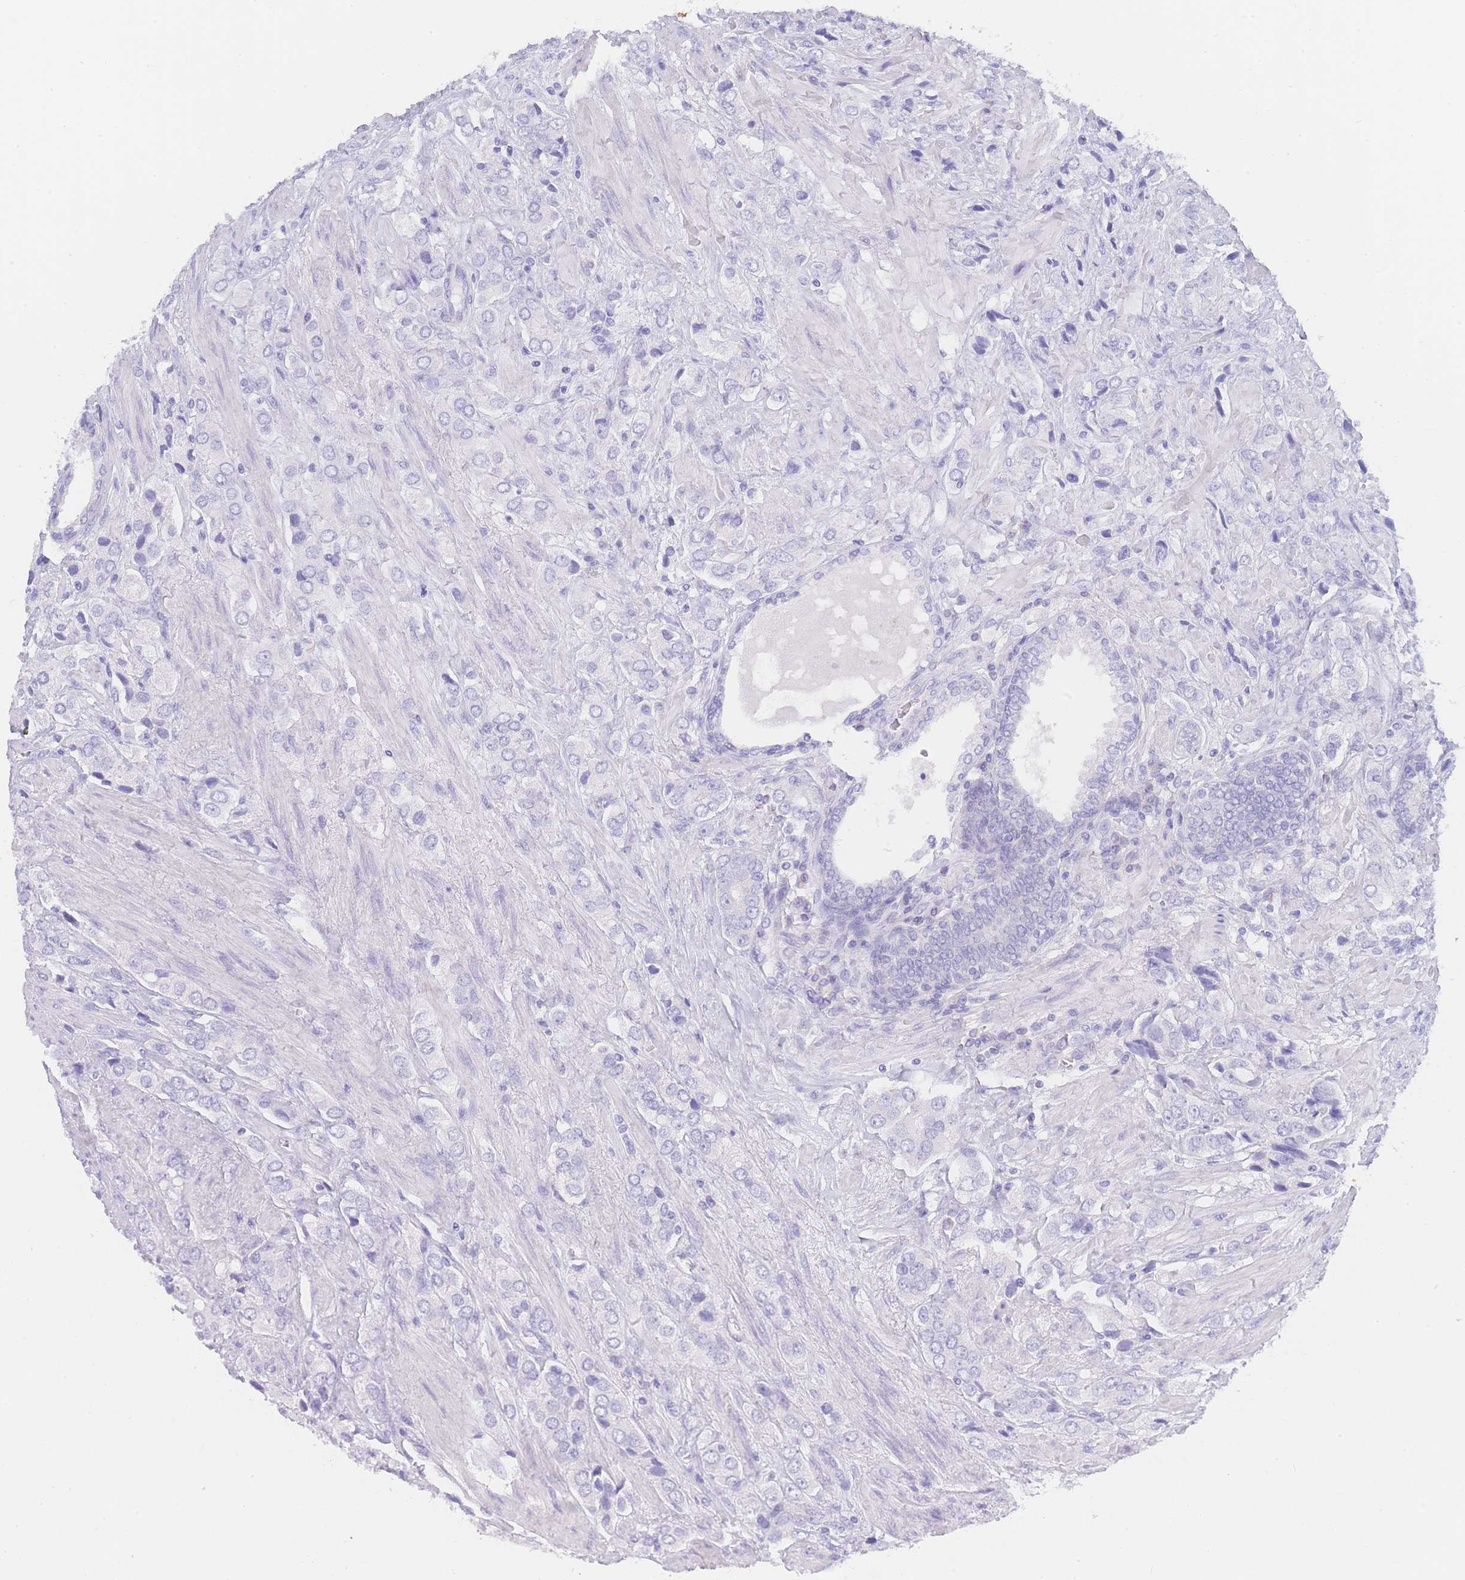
{"staining": {"intensity": "negative", "quantity": "none", "location": "none"}, "tissue": "prostate cancer", "cell_type": "Tumor cells", "image_type": "cancer", "snomed": [{"axis": "morphology", "description": "Adenocarcinoma, High grade"}, {"axis": "topography", "description": "Prostate and seminal vesicle, NOS"}], "caption": "This is a photomicrograph of IHC staining of prostate cancer, which shows no positivity in tumor cells. (Brightfield microscopy of DAB immunohistochemistry (IHC) at high magnification).", "gene": "LZTFL1", "patient": {"sex": "male", "age": 64}}